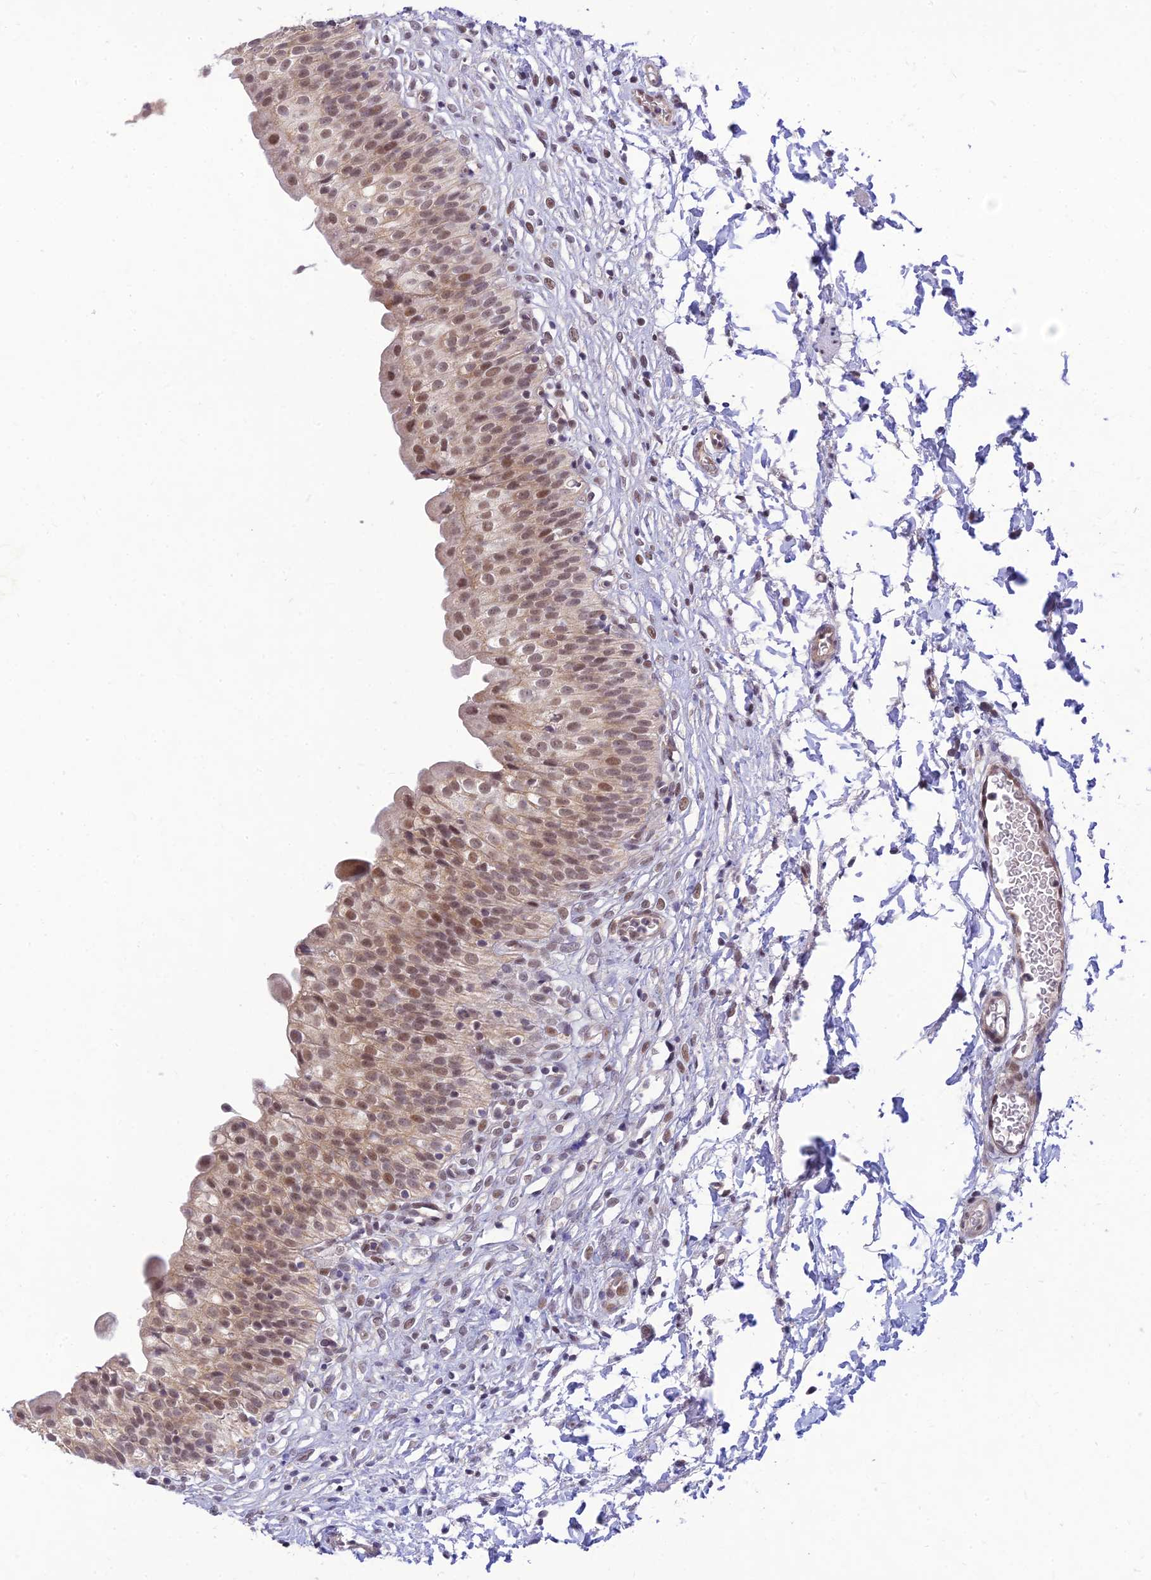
{"staining": {"intensity": "moderate", "quantity": ">75%", "location": "nuclear"}, "tissue": "urinary bladder", "cell_type": "Urothelial cells", "image_type": "normal", "snomed": [{"axis": "morphology", "description": "Normal tissue, NOS"}, {"axis": "topography", "description": "Urinary bladder"}], "caption": "DAB (3,3'-diaminobenzidine) immunohistochemical staining of unremarkable human urinary bladder demonstrates moderate nuclear protein positivity in approximately >75% of urothelial cells.", "gene": "MICOS13", "patient": {"sex": "male", "age": 55}}